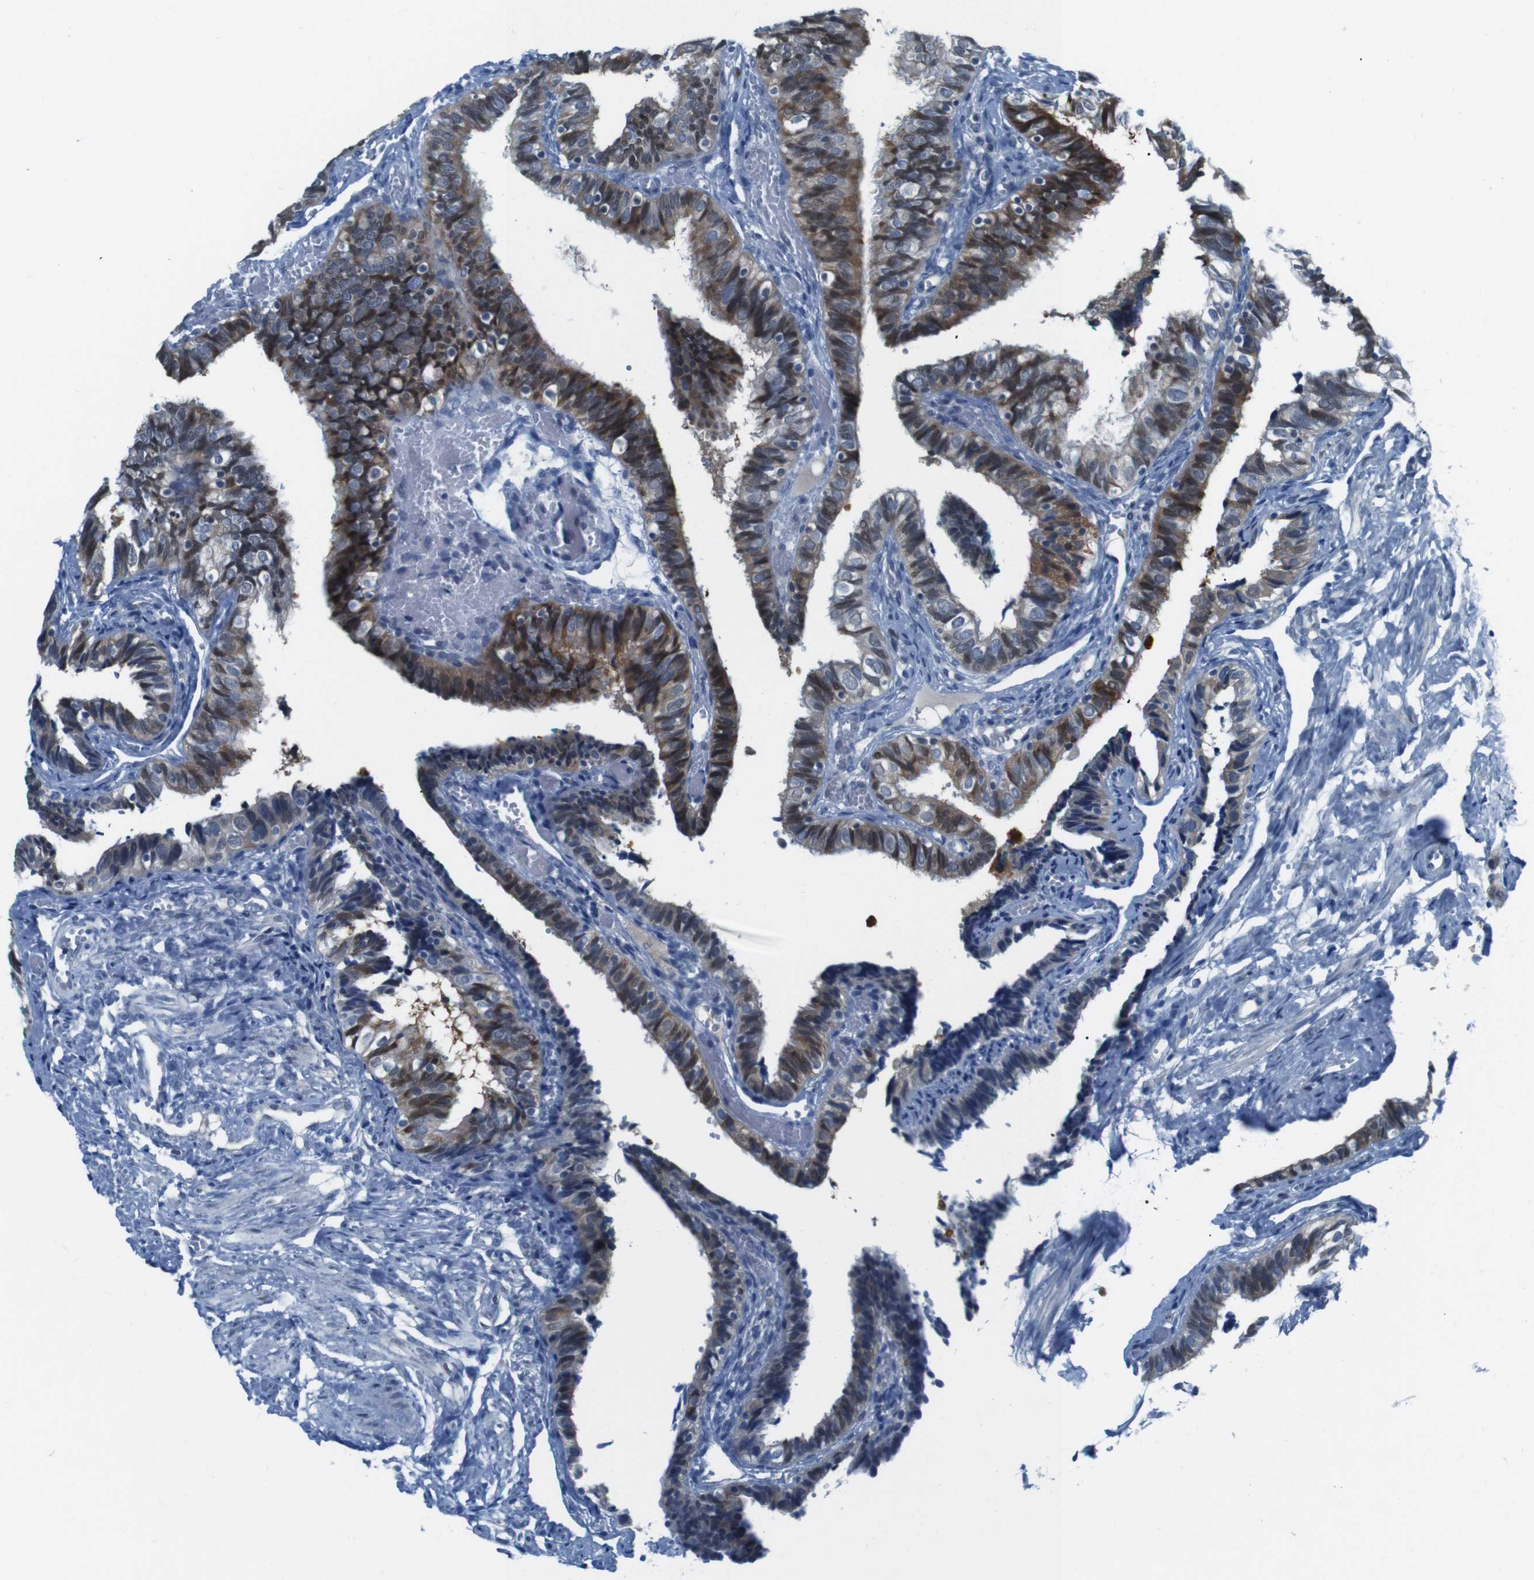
{"staining": {"intensity": "moderate", "quantity": ">75%", "location": "cytoplasmic/membranous"}, "tissue": "fallopian tube", "cell_type": "Glandular cells", "image_type": "normal", "snomed": [{"axis": "morphology", "description": "Normal tissue, NOS"}, {"axis": "topography", "description": "Fallopian tube"}], "caption": "Fallopian tube stained with DAB (3,3'-diaminobenzidine) immunohistochemistry shows medium levels of moderate cytoplasmic/membranous expression in about >75% of glandular cells.", "gene": "LRP5", "patient": {"sex": "female", "age": 46}}